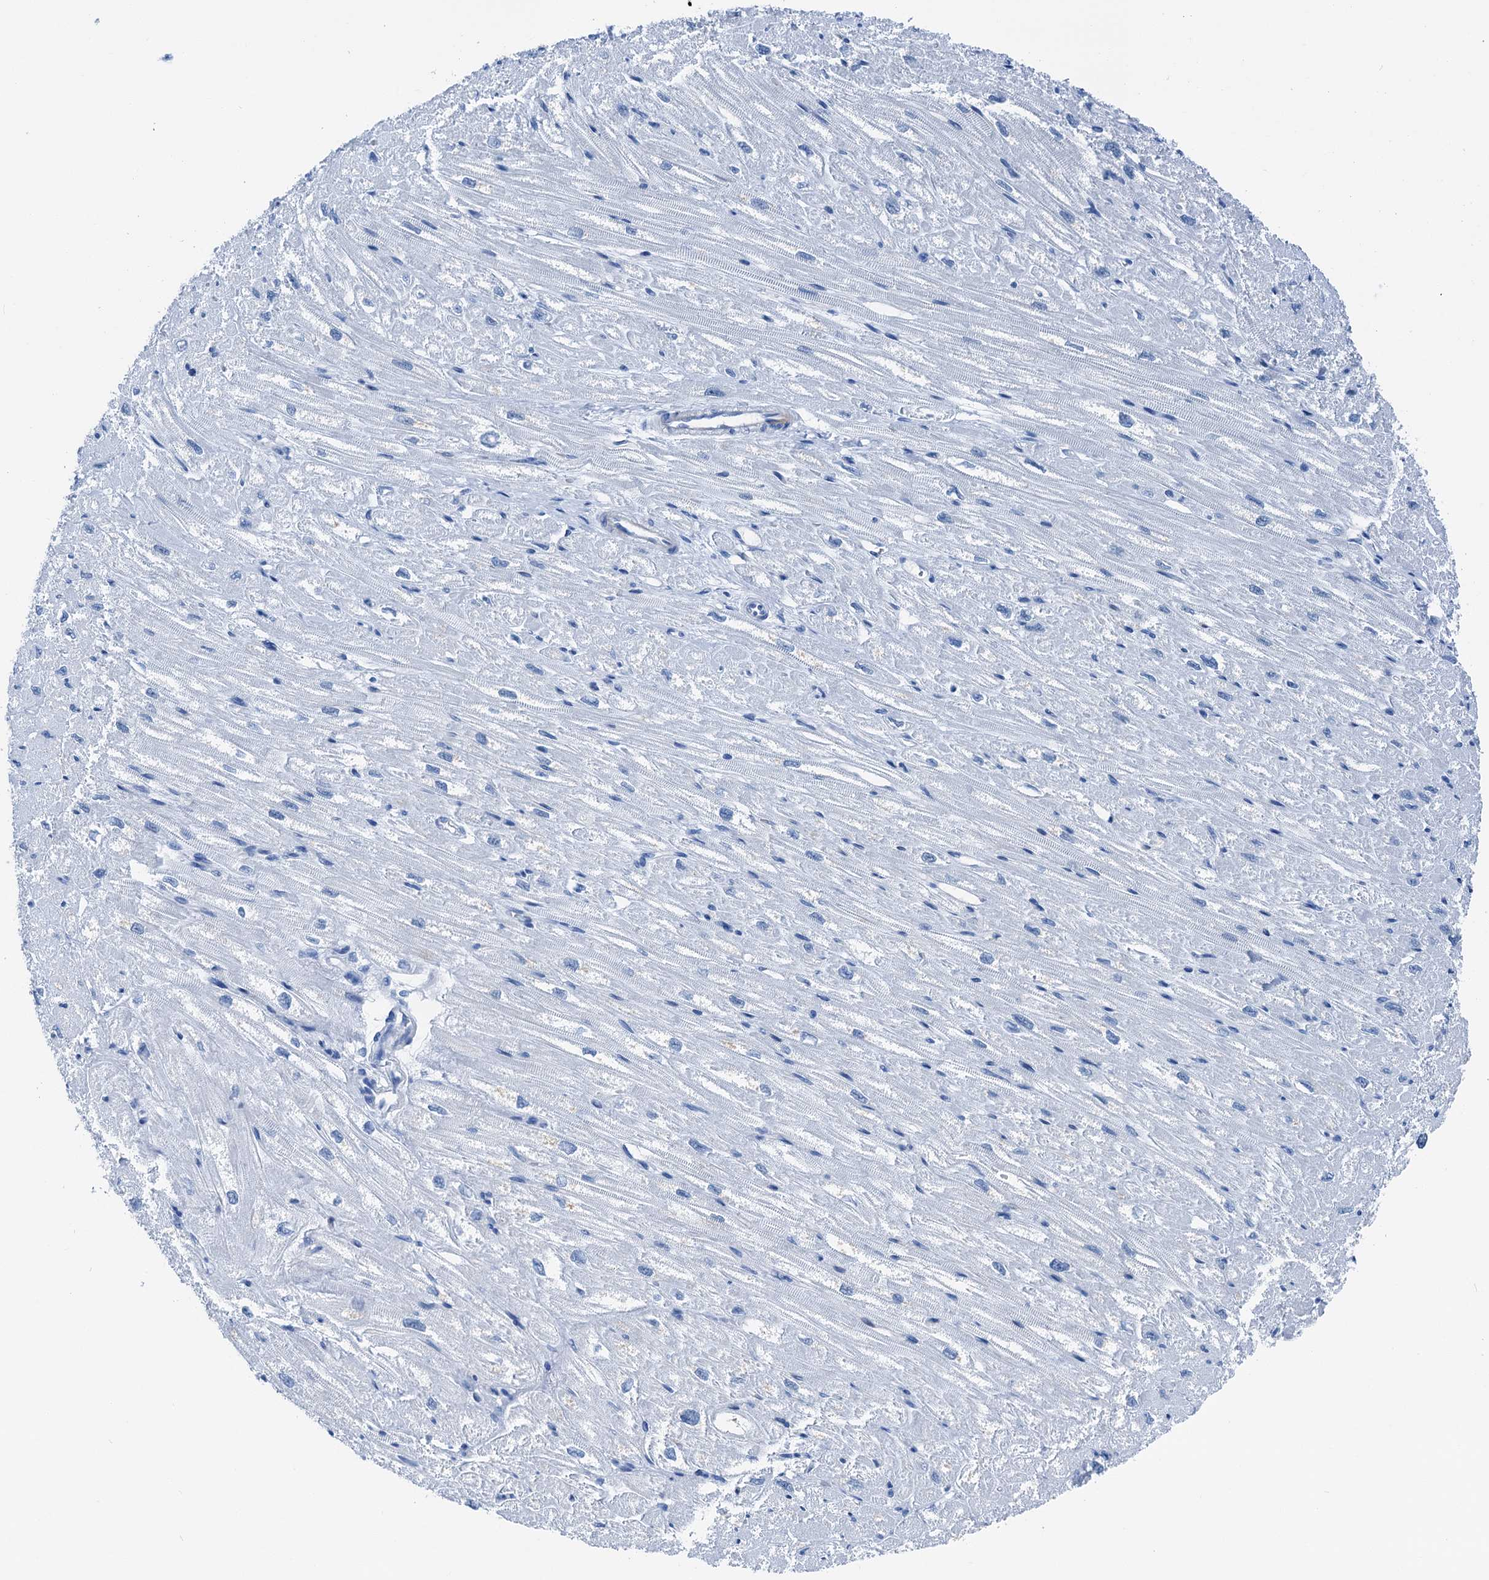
{"staining": {"intensity": "negative", "quantity": "none", "location": "none"}, "tissue": "heart muscle", "cell_type": "Cardiomyocytes", "image_type": "normal", "snomed": [{"axis": "morphology", "description": "Normal tissue, NOS"}, {"axis": "topography", "description": "Heart"}], "caption": "The immunohistochemistry (IHC) image has no significant staining in cardiomyocytes of heart muscle. (DAB immunohistochemistry (IHC), high magnification).", "gene": "CBLN3", "patient": {"sex": "male", "age": 50}}